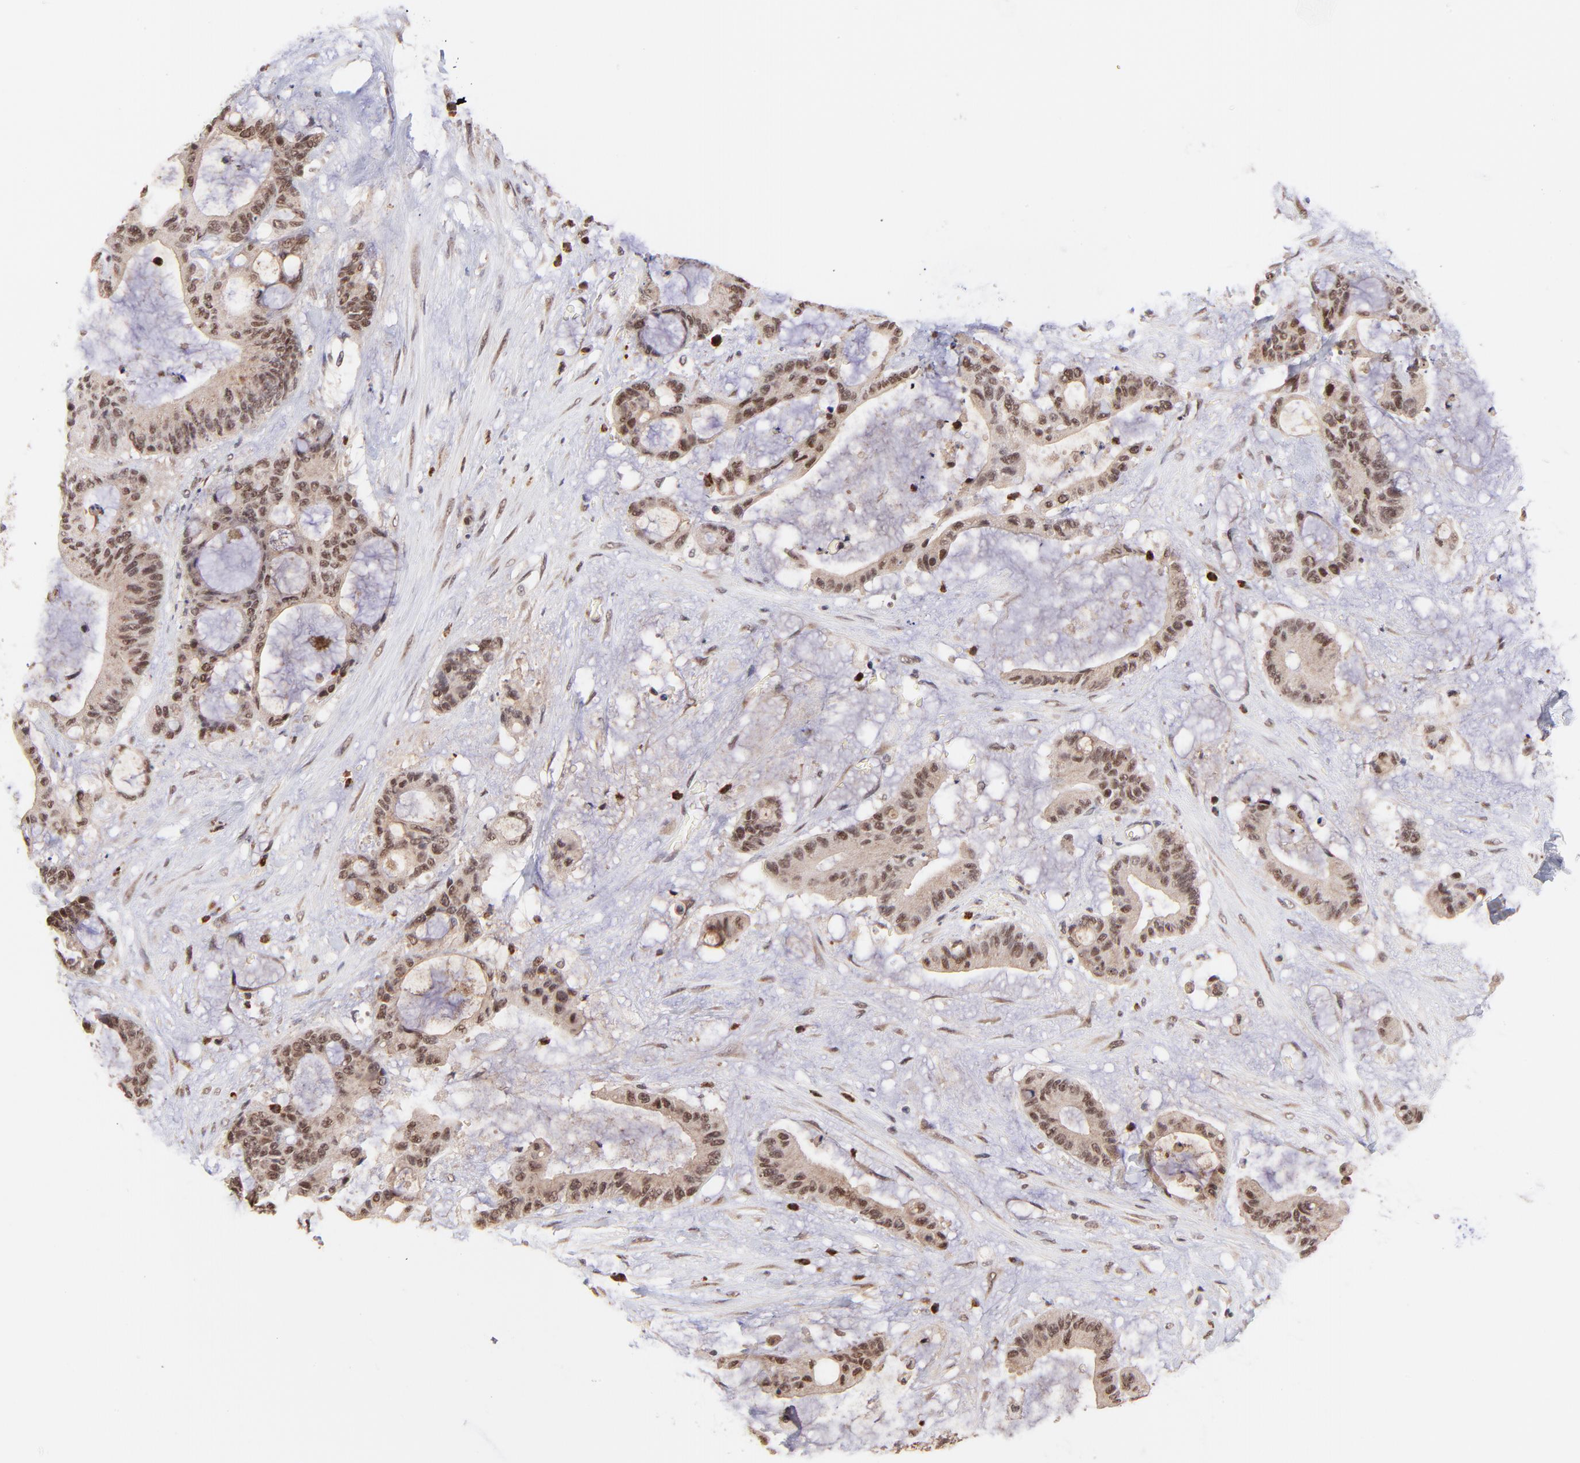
{"staining": {"intensity": "moderate", "quantity": ">75%", "location": "nuclear"}, "tissue": "liver cancer", "cell_type": "Tumor cells", "image_type": "cancer", "snomed": [{"axis": "morphology", "description": "Cholangiocarcinoma"}, {"axis": "topography", "description": "Liver"}], "caption": "IHC photomicrograph of neoplastic tissue: human liver cholangiocarcinoma stained using immunohistochemistry shows medium levels of moderate protein expression localized specifically in the nuclear of tumor cells, appearing as a nuclear brown color.", "gene": "MED12", "patient": {"sex": "female", "age": 73}}